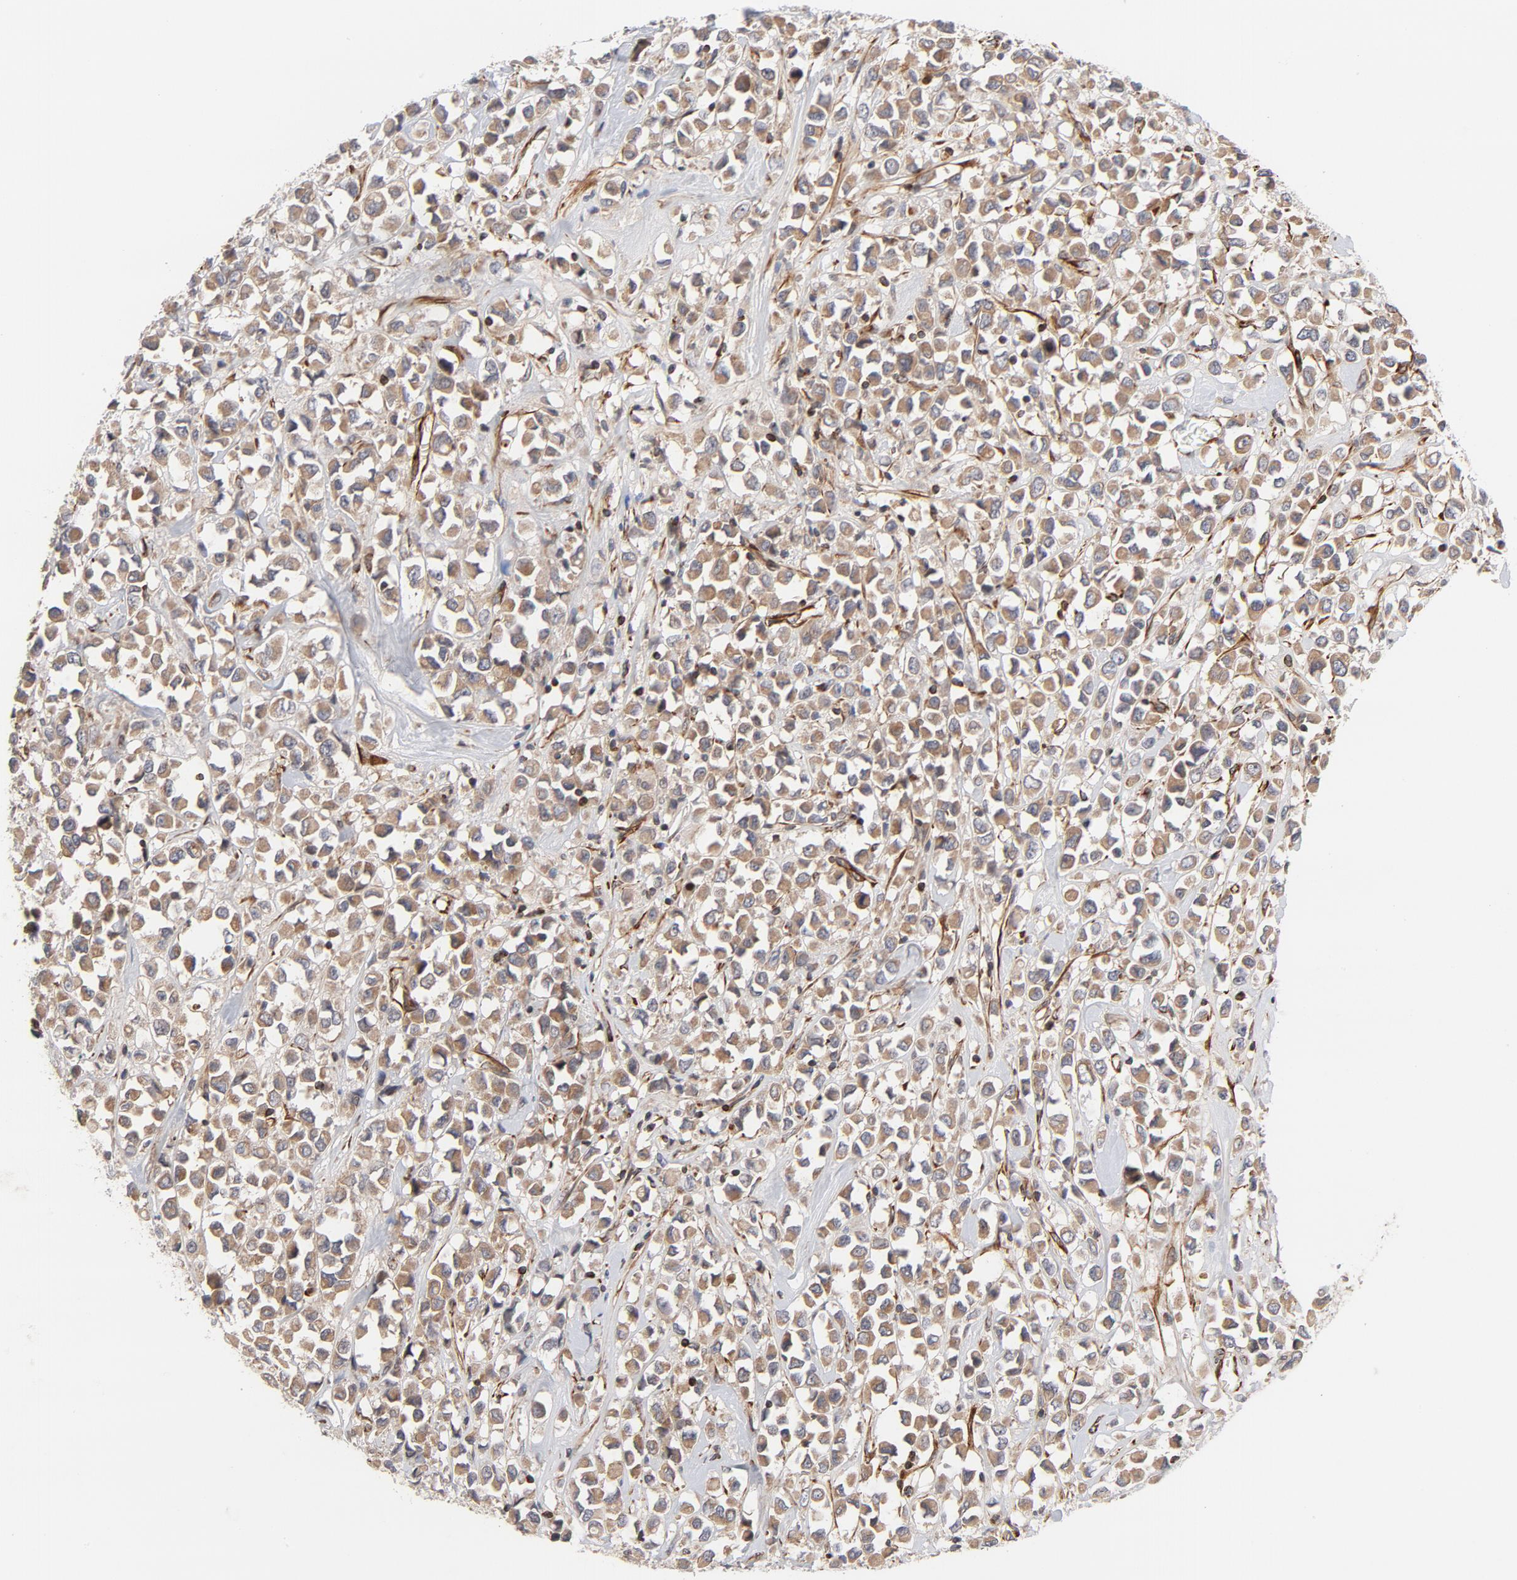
{"staining": {"intensity": "moderate", "quantity": ">75%", "location": "cytoplasmic/membranous"}, "tissue": "breast cancer", "cell_type": "Tumor cells", "image_type": "cancer", "snomed": [{"axis": "morphology", "description": "Duct carcinoma"}, {"axis": "topography", "description": "Breast"}], "caption": "About >75% of tumor cells in breast cancer (infiltrating ductal carcinoma) show moderate cytoplasmic/membranous protein positivity as visualized by brown immunohistochemical staining.", "gene": "DNAAF2", "patient": {"sex": "female", "age": 61}}